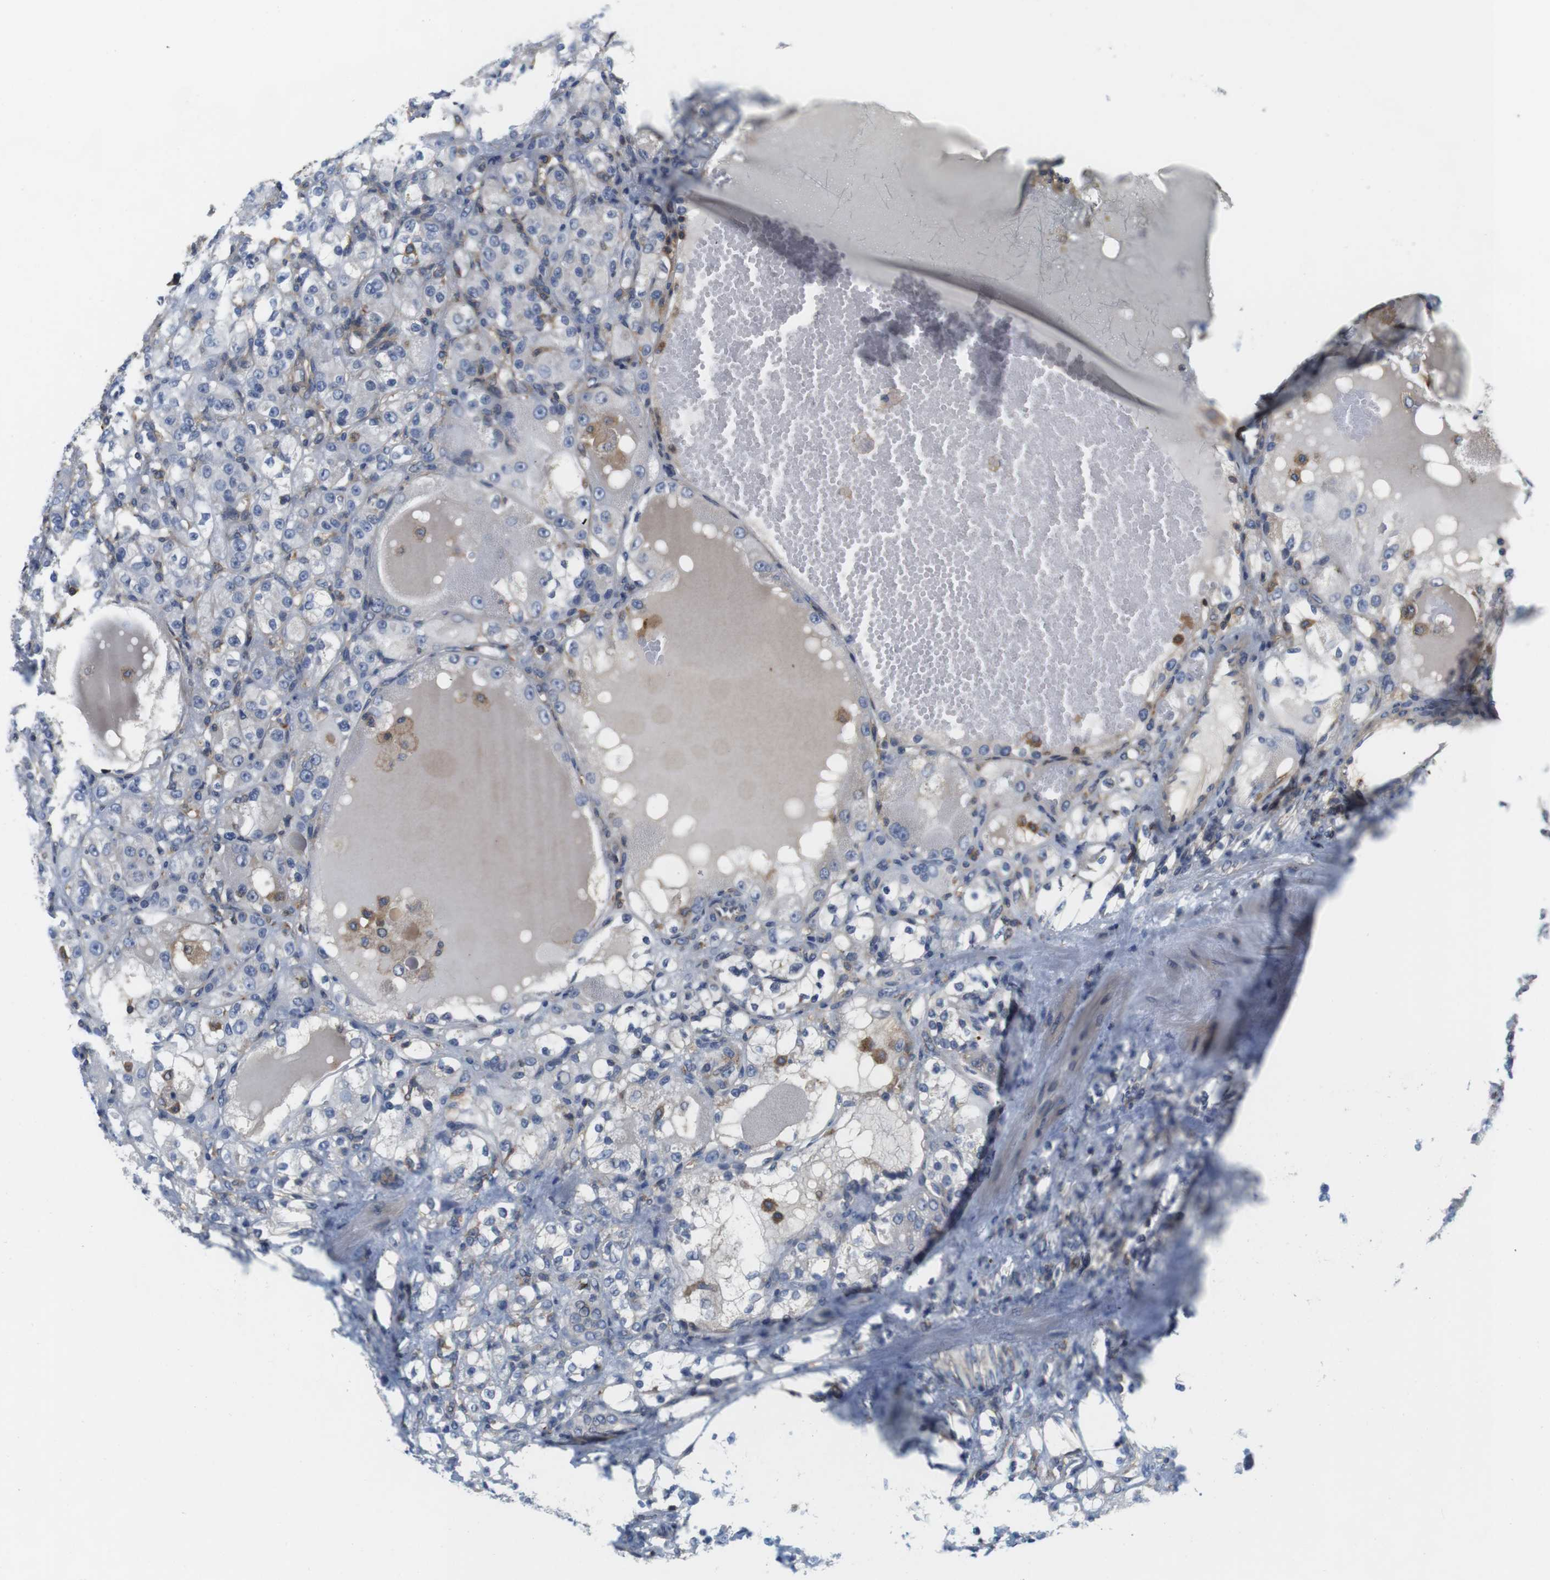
{"staining": {"intensity": "negative", "quantity": "none", "location": "none"}, "tissue": "renal cancer", "cell_type": "Tumor cells", "image_type": "cancer", "snomed": [{"axis": "morphology", "description": "Normal tissue, NOS"}, {"axis": "morphology", "description": "Adenocarcinoma, NOS"}, {"axis": "topography", "description": "Kidney"}], "caption": "There is no significant positivity in tumor cells of renal cancer.", "gene": "HERPUD2", "patient": {"sex": "male", "age": 61}}